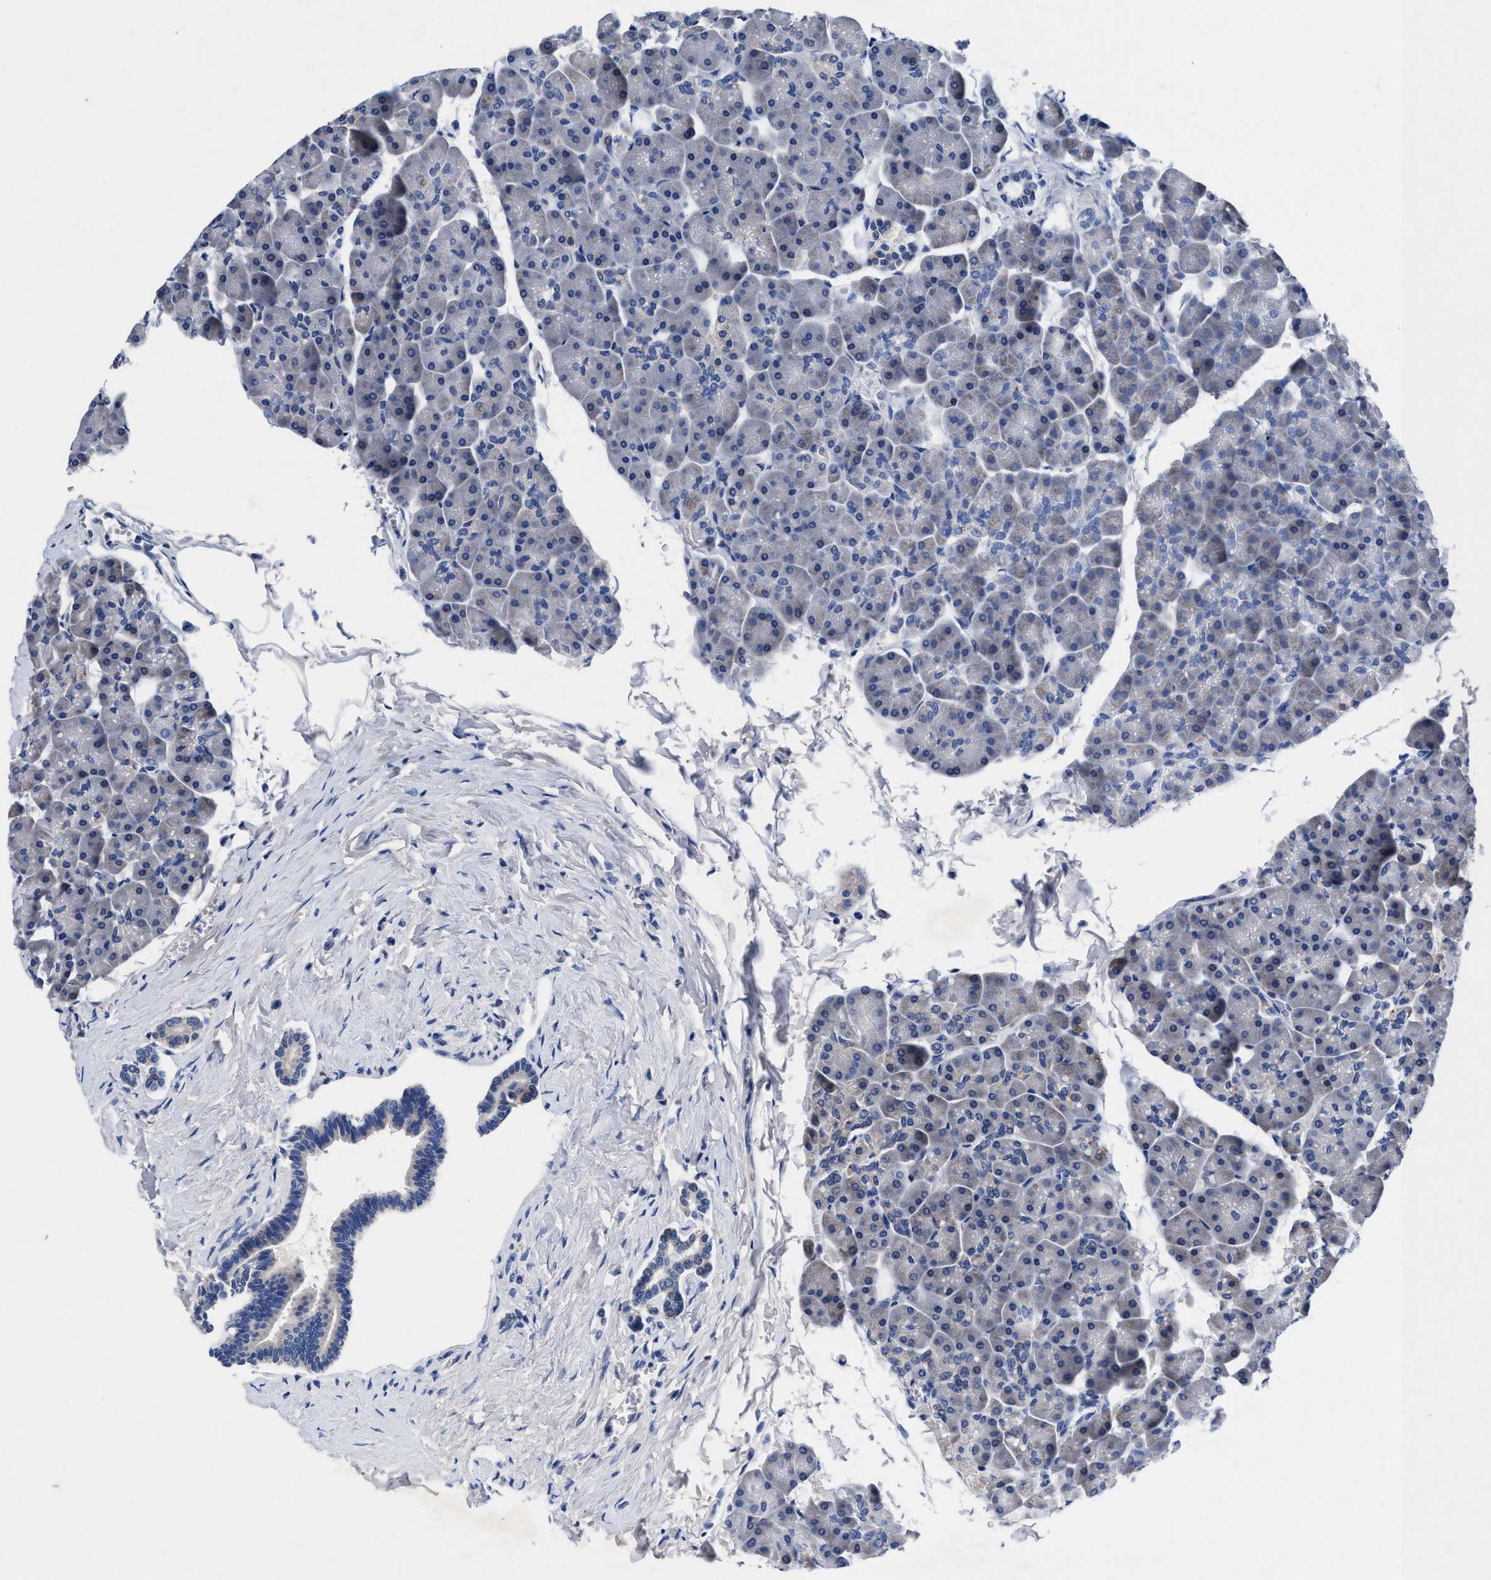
{"staining": {"intensity": "negative", "quantity": "none", "location": "none"}, "tissue": "pancreas", "cell_type": "Exocrine glandular cells", "image_type": "normal", "snomed": [{"axis": "morphology", "description": "Normal tissue, NOS"}, {"axis": "topography", "description": "Pancreas"}], "caption": "There is no significant positivity in exocrine glandular cells of pancreas. (DAB (3,3'-diaminobenzidine) immunohistochemistry (IHC) with hematoxylin counter stain).", "gene": "DHRS13", "patient": {"sex": "male", "age": 35}}